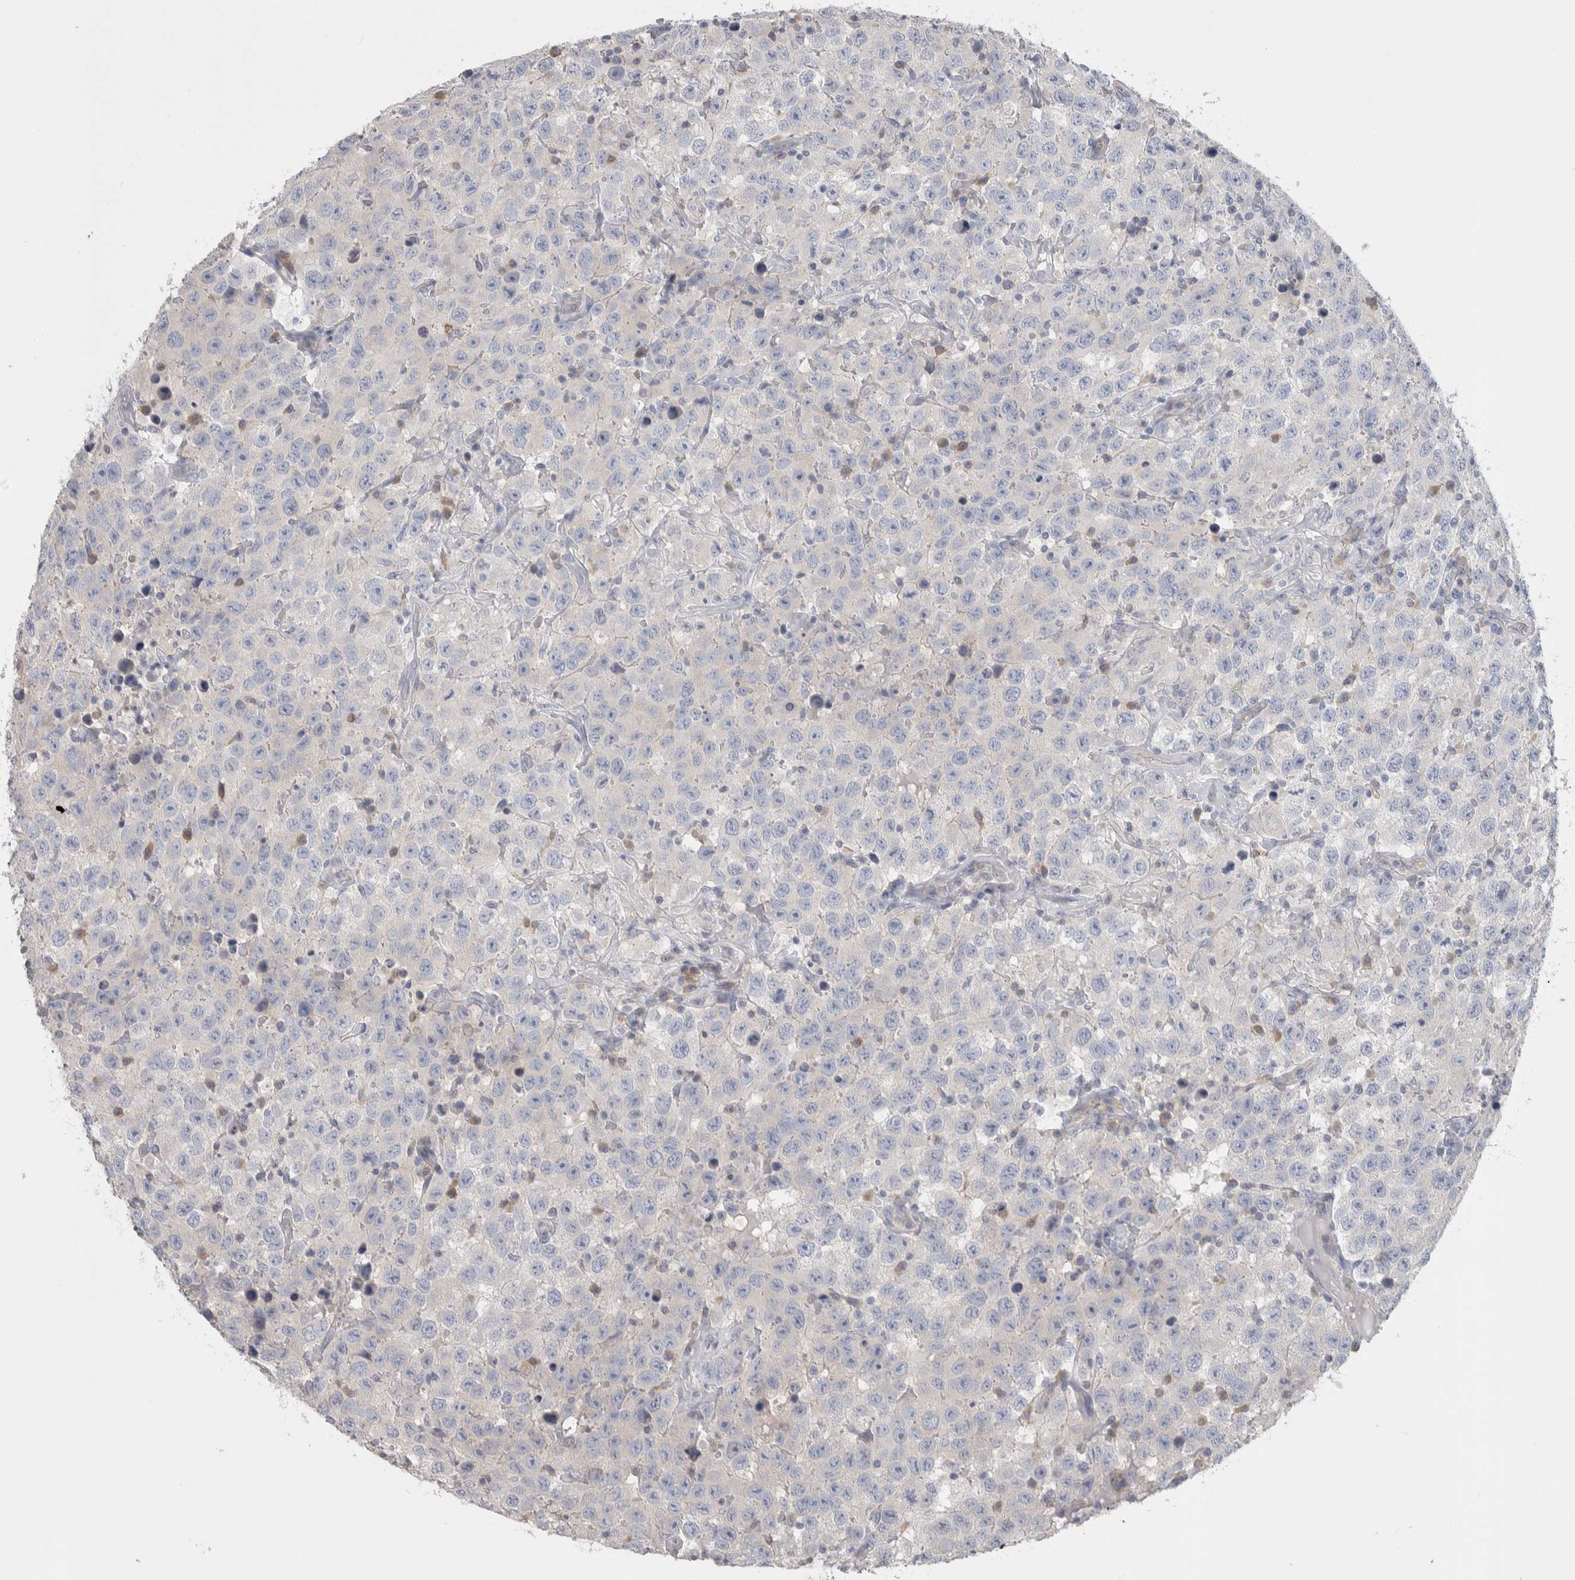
{"staining": {"intensity": "negative", "quantity": "none", "location": "none"}, "tissue": "testis cancer", "cell_type": "Tumor cells", "image_type": "cancer", "snomed": [{"axis": "morphology", "description": "Seminoma, NOS"}, {"axis": "topography", "description": "Testis"}], "caption": "Immunohistochemical staining of testis seminoma shows no significant staining in tumor cells.", "gene": "GPHN", "patient": {"sex": "male", "age": 41}}